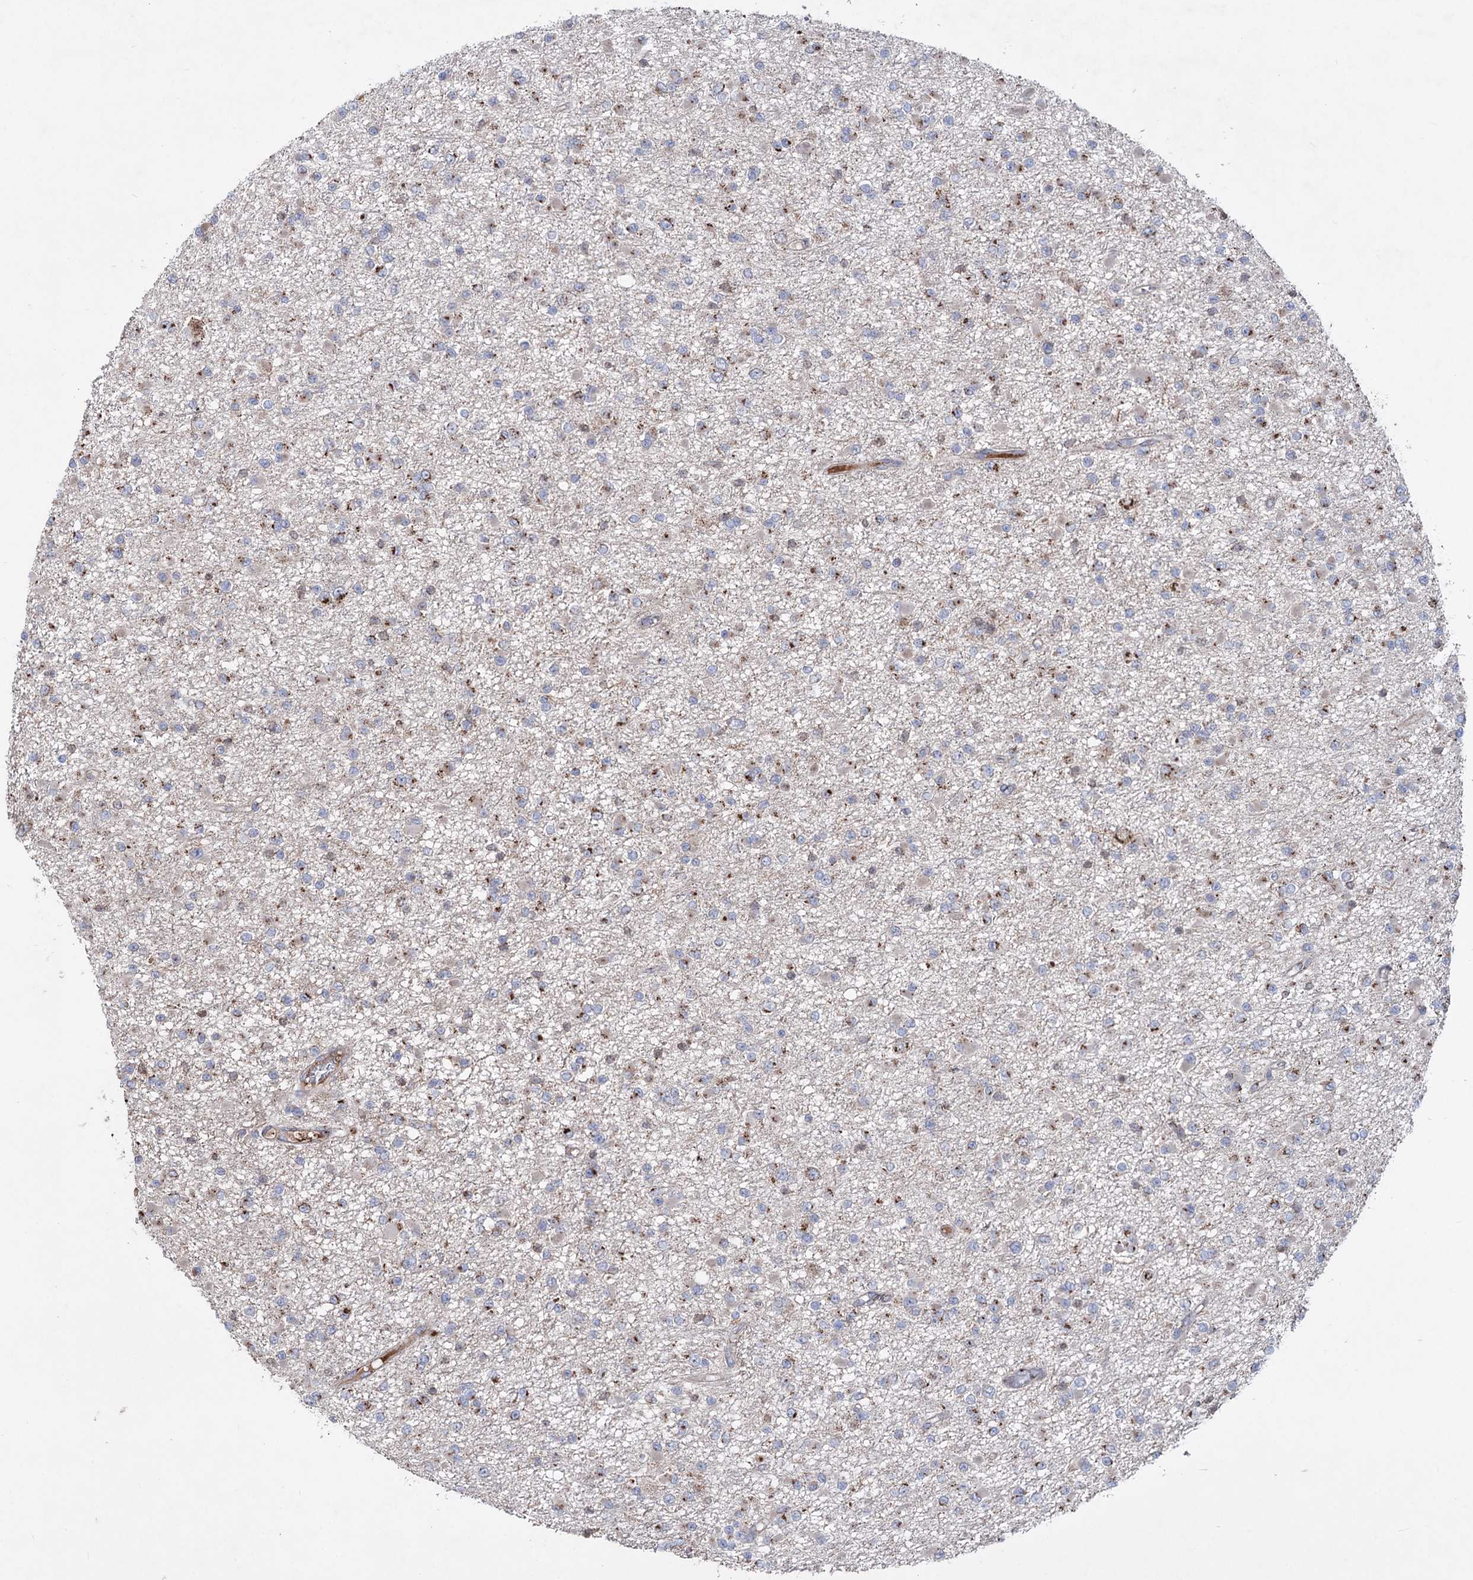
{"staining": {"intensity": "strong", "quantity": "25%-75%", "location": "cytoplasmic/membranous"}, "tissue": "glioma", "cell_type": "Tumor cells", "image_type": "cancer", "snomed": [{"axis": "morphology", "description": "Glioma, malignant, Low grade"}, {"axis": "topography", "description": "Brain"}], "caption": "Immunohistochemistry (IHC) (DAB (3,3'-diaminobenzidine)) staining of malignant low-grade glioma shows strong cytoplasmic/membranous protein positivity in approximately 25%-75% of tumor cells.", "gene": "ARHGAP20", "patient": {"sex": "female", "age": 22}}